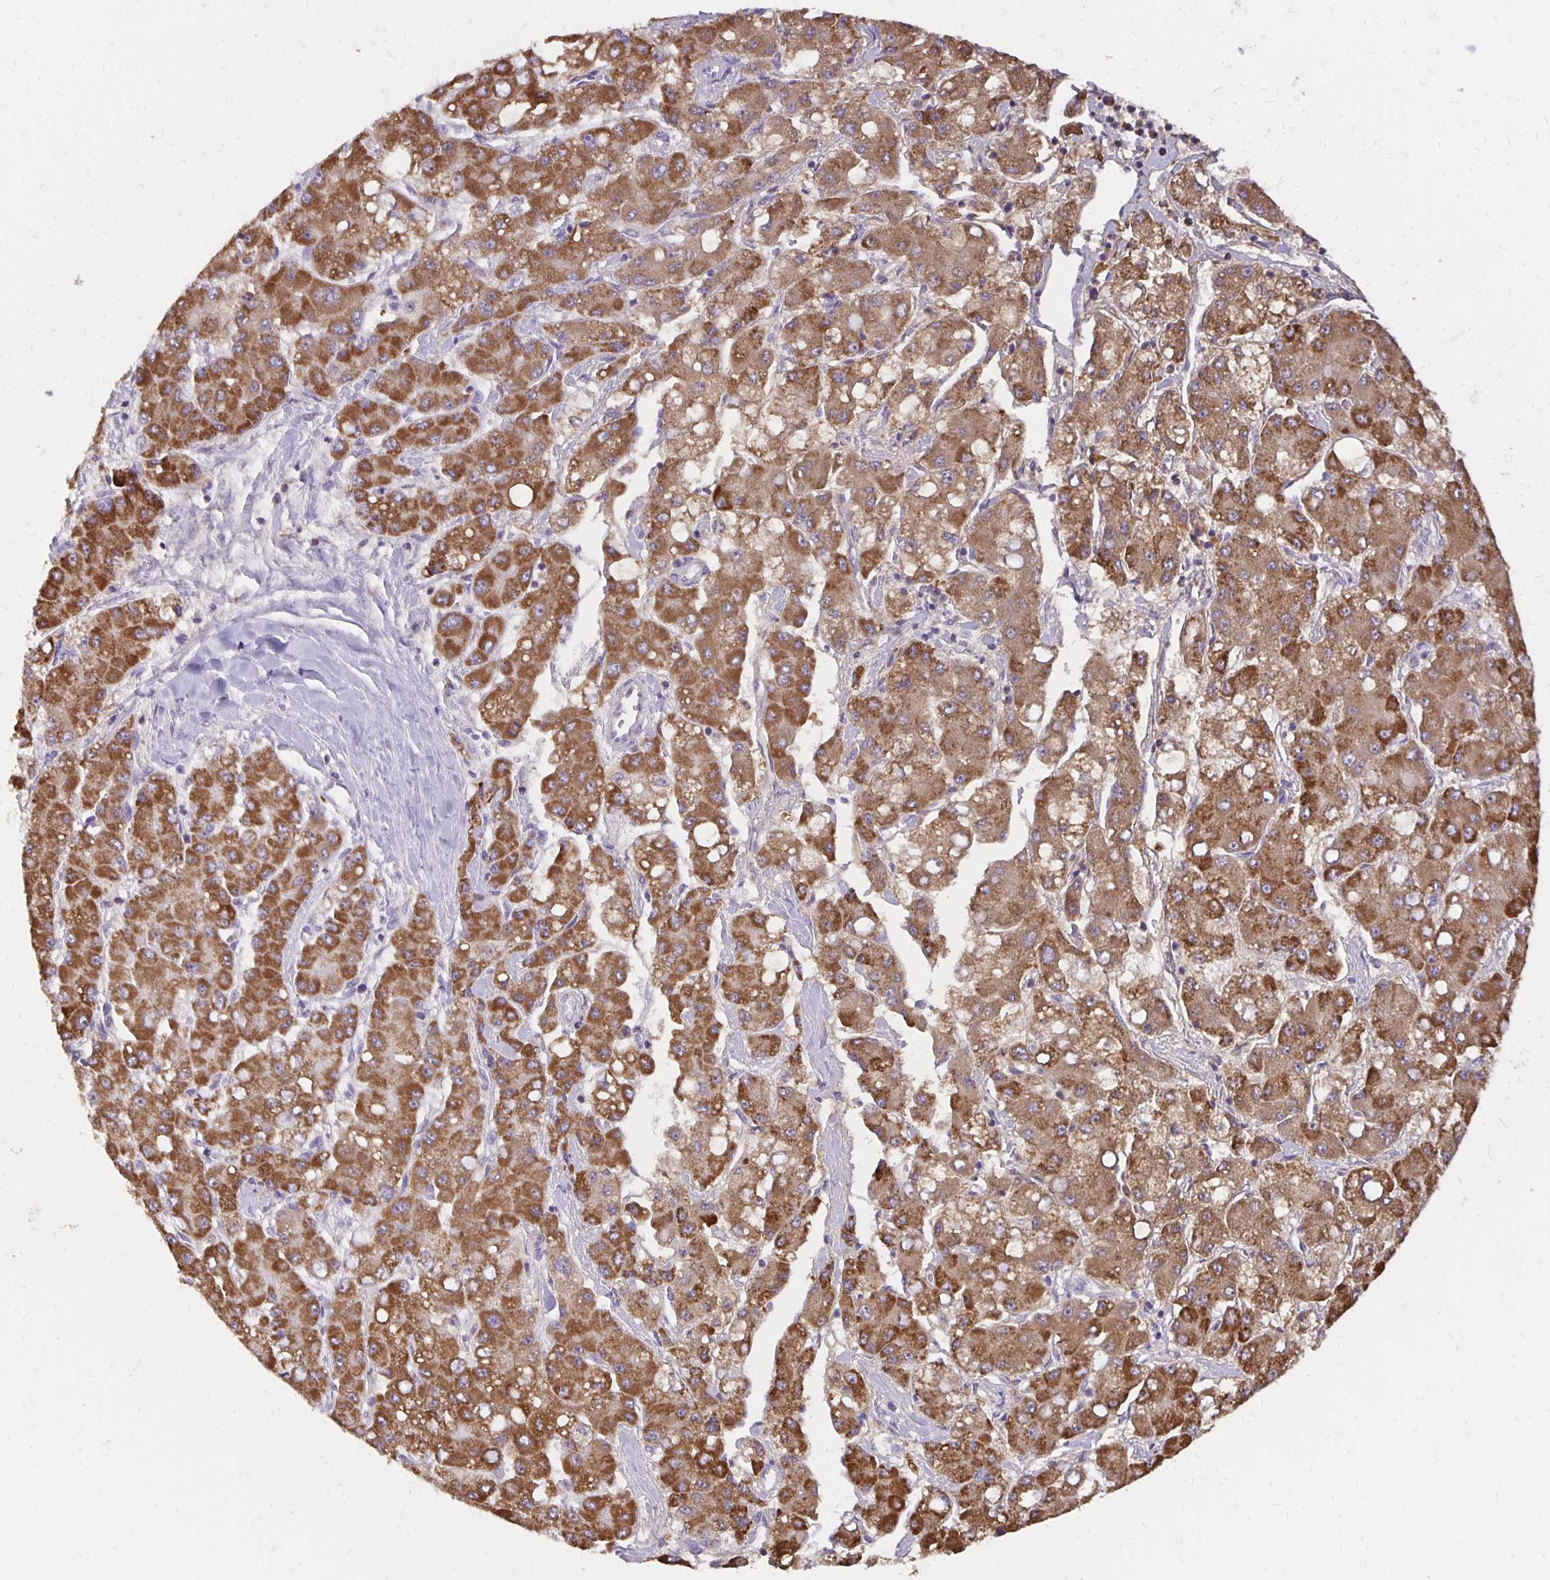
{"staining": {"intensity": "strong", "quantity": ">75%", "location": "cytoplasmic/membranous"}, "tissue": "liver cancer", "cell_type": "Tumor cells", "image_type": "cancer", "snomed": [{"axis": "morphology", "description": "Carcinoma, Hepatocellular, NOS"}, {"axis": "topography", "description": "Liver"}], "caption": "Approximately >75% of tumor cells in hepatocellular carcinoma (liver) show strong cytoplasmic/membranous protein expression as visualized by brown immunohistochemical staining.", "gene": "IER3", "patient": {"sex": "male", "age": 40}}